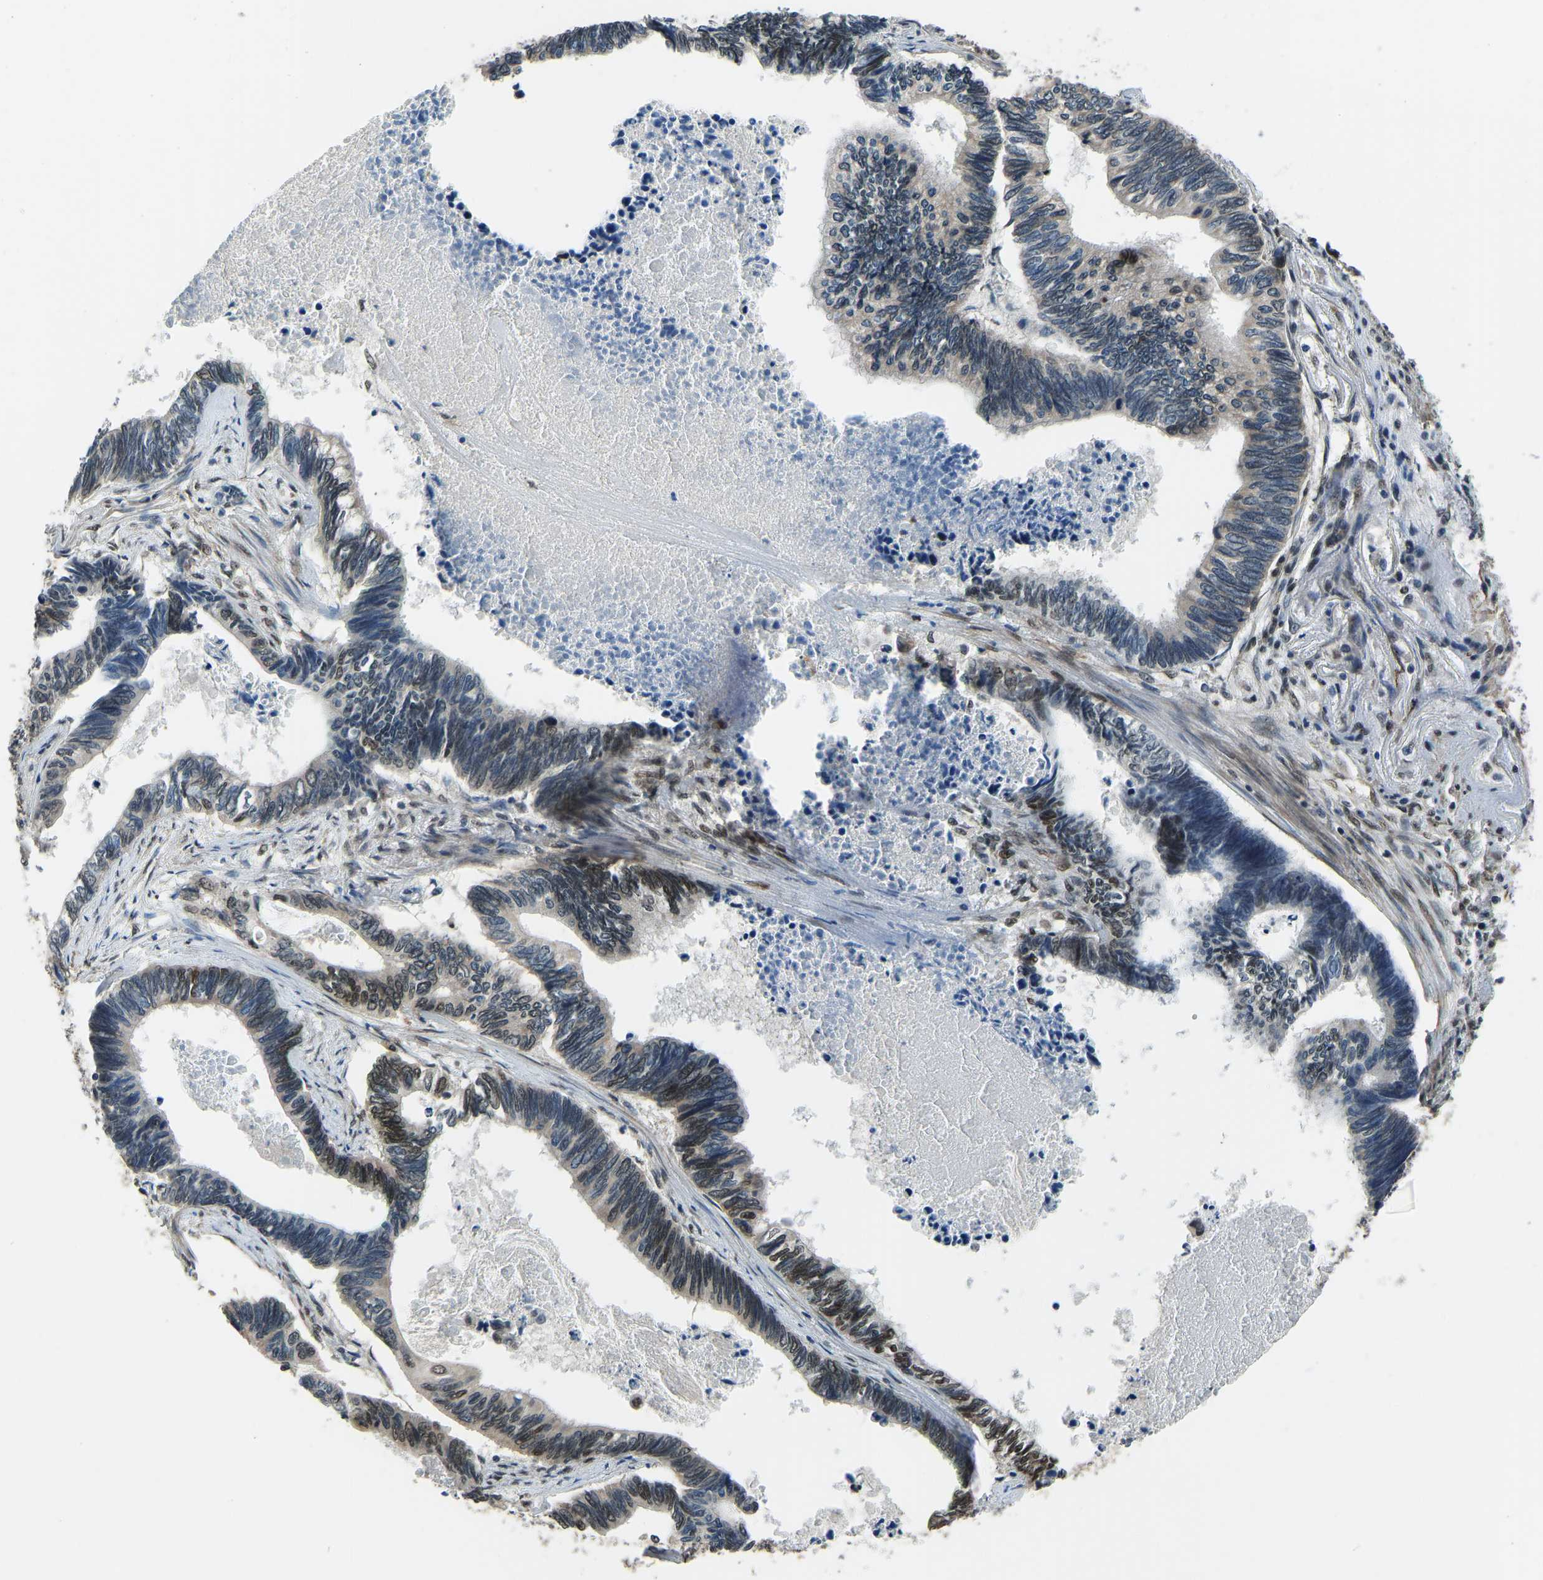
{"staining": {"intensity": "moderate", "quantity": "25%-75%", "location": "nuclear"}, "tissue": "pancreatic cancer", "cell_type": "Tumor cells", "image_type": "cancer", "snomed": [{"axis": "morphology", "description": "Adenocarcinoma, NOS"}, {"axis": "topography", "description": "Pancreas"}], "caption": "There is medium levels of moderate nuclear expression in tumor cells of pancreatic adenocarcinoma, as demonstrated by immunohistochemical staining (brown color).", "gene": "FOS", "patient": {"sex": "female", "age": 70}}